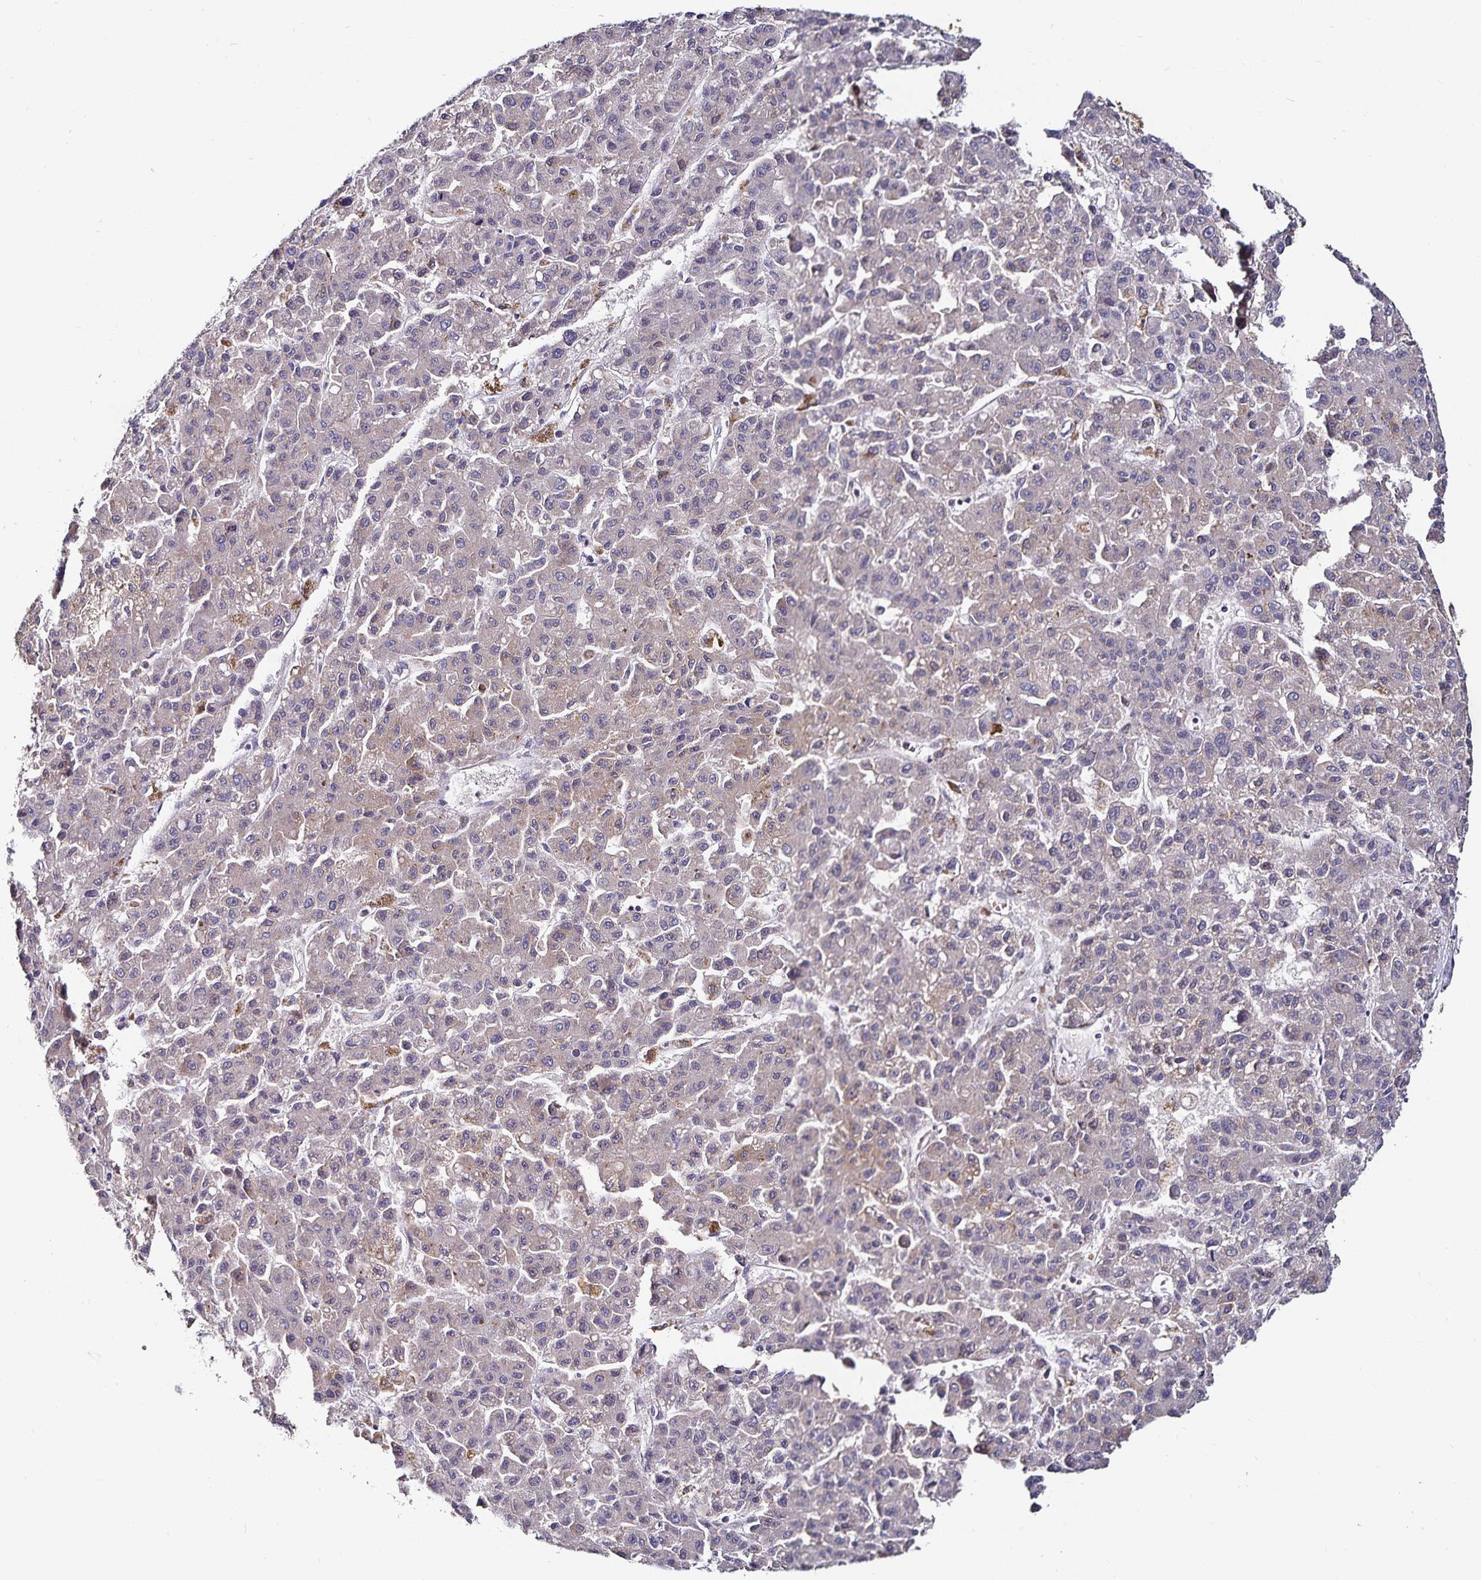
{"staining": {"intensity": "negative", "quantity": "none", "location": "none"}, "tissue": "liver cancer", "cell_type": "Tumor cells", "image_type": "cancer", "snomed": [{"axis": "morphology", "description": "Carcinoma, Hepatocellular, NOS"}, {"axis": "topography", "description": "Liver"}], "caption": "Immunohistochemistry (IHC) micrograph of neoplastic tissue: human liver cancer (hepatocellular carcinoma) stained with DAB (3,3'-diaminobenzidine) shows no significant protein expression in tumor cells.", "gene": "ACSL5", "patient": {"sex": "male", "age": 70}}